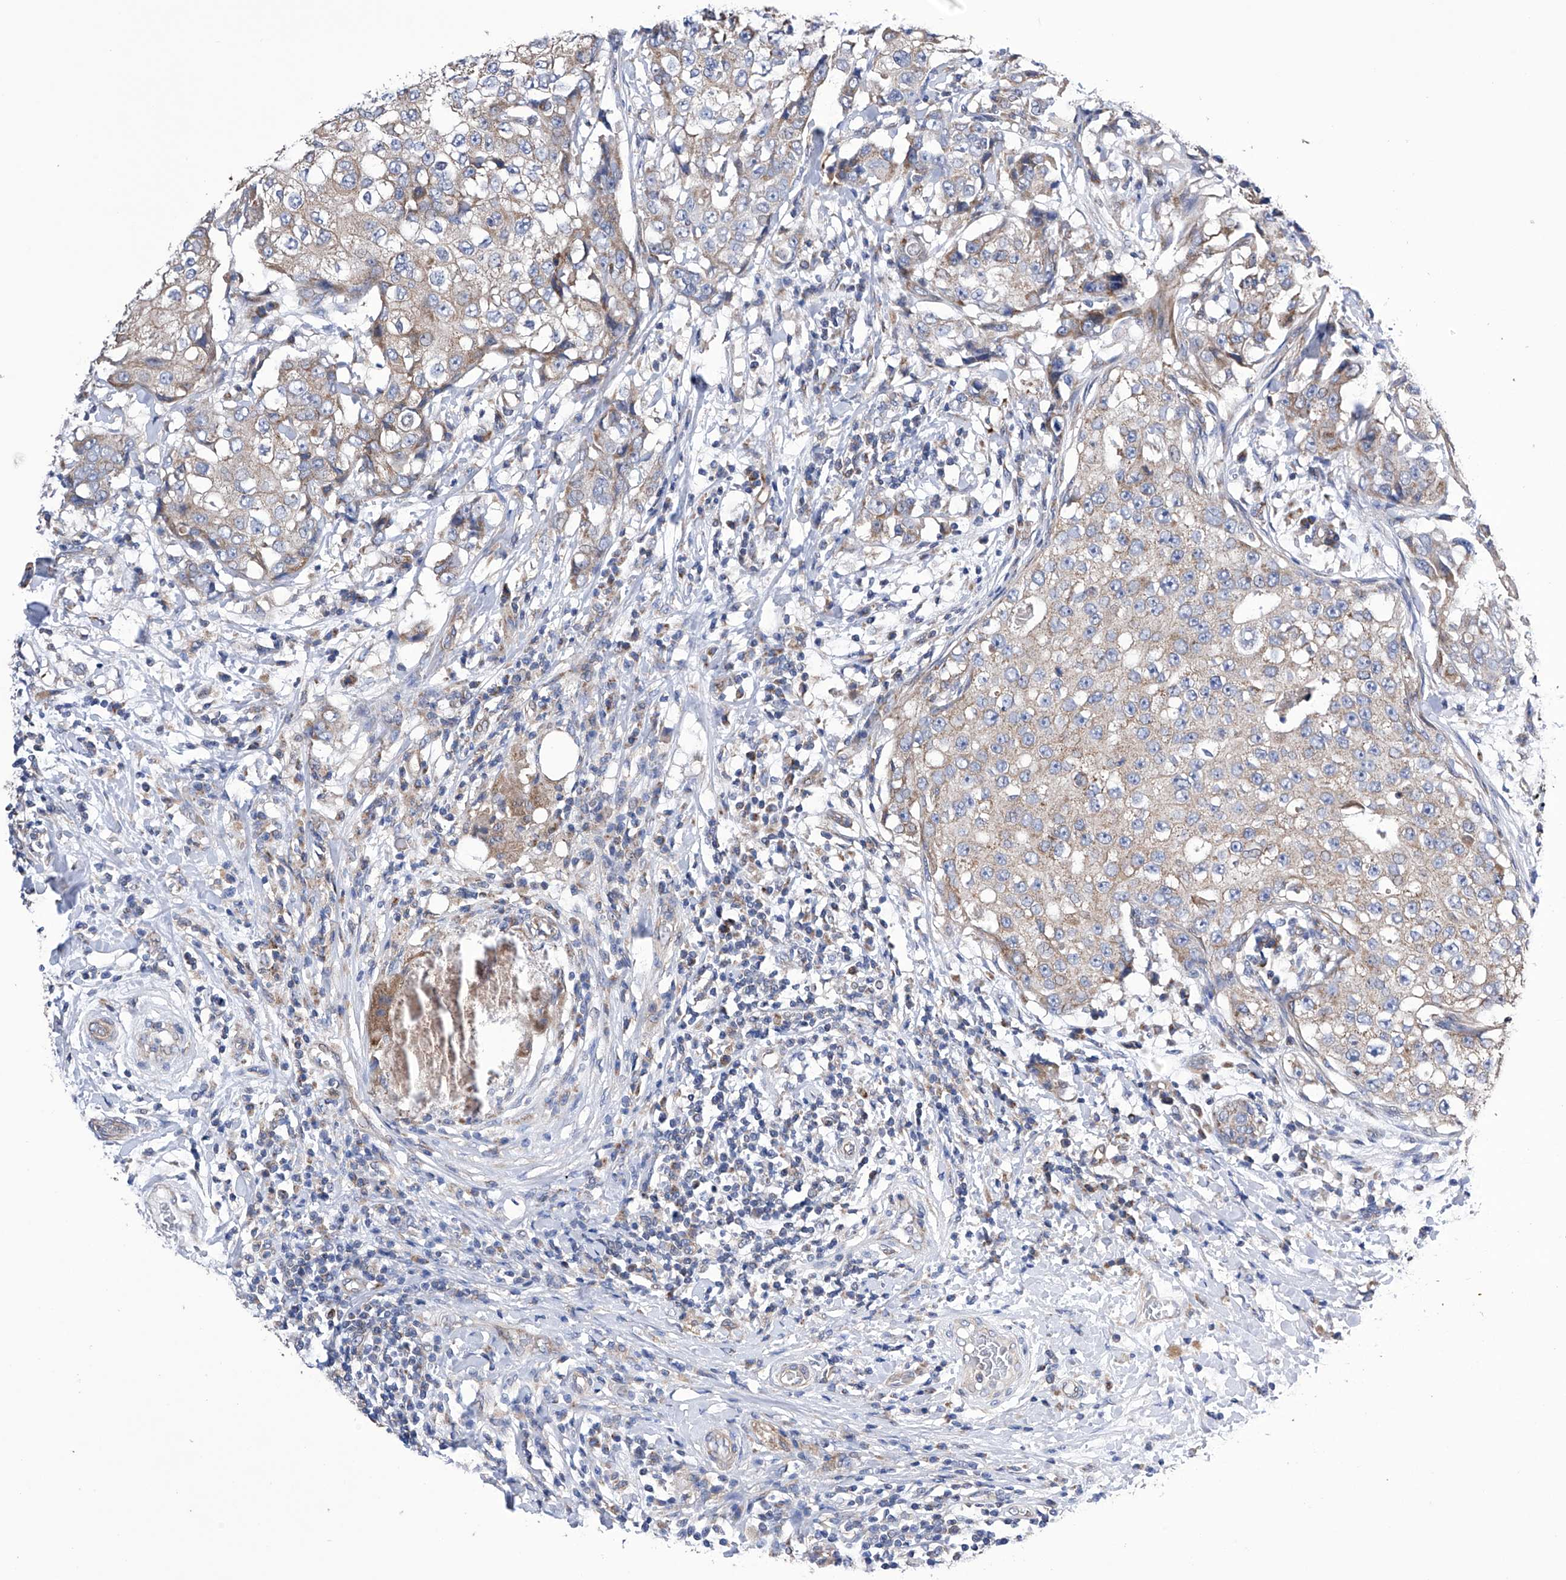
{"staining": {"intensity": "weak", "quantity": "25%-75%", "location": "cytoplasmic/membranous"}, "tissue": "breast cancer", "cell_type": "Tumor cells", "image_type": "cancer", "snomed": [{"axis": "morphology", "description": "Duct carcinoma"}, {"axis": "topography", "description": "Breast"}], "caption": "Immunohistochemistry of human breast cancer (invasive ductal carcinoma) shows low levels of weak cytoplasmic/membranous staining in about 25%-75% of tumor cells. Ihc stains the protein of interest in brown and the nuclei are stained blue.", "gene": "EFCAB2", "patient": {"sex": "female", "age": 27}}